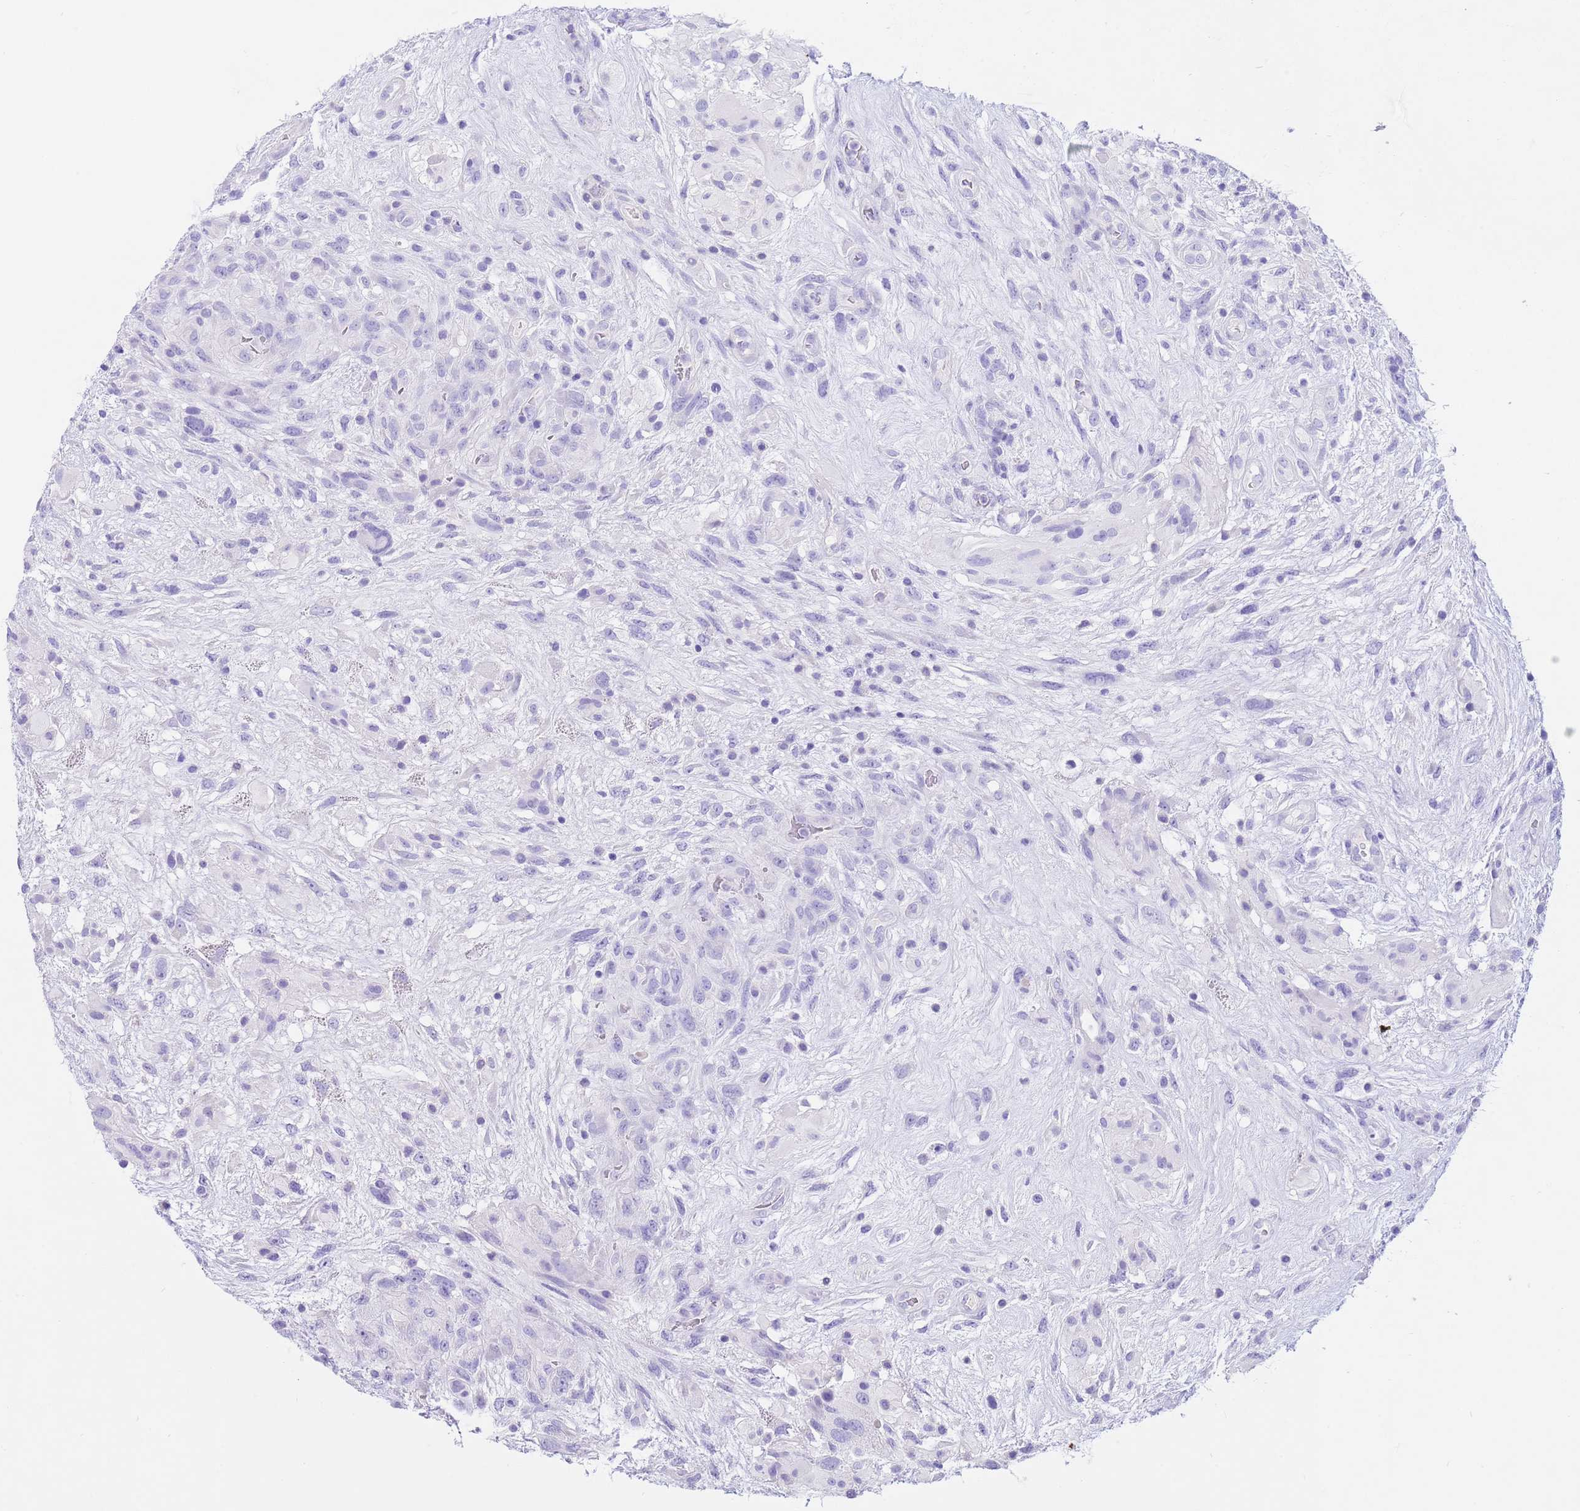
{"staining": {"intensity": "negative", "quantity": "none", "location": "none"}, "tissue": "glioma", "cell_type": "Tumor cells", "image_type": "cancer", "snomed": [{"axis": "morphology", "description": "Glioma, malignant, High grade"}, {"axis": "topography", "description": "Brain"}], "caption": "Tumor cells show no significant protein staining in malignant glioma (high-grade). (DAB immunohistochemistry visualized using brightfield microscopy, high magnification).", "gene": "CPB1", "patient": {"sex": "male", "age": 61}}